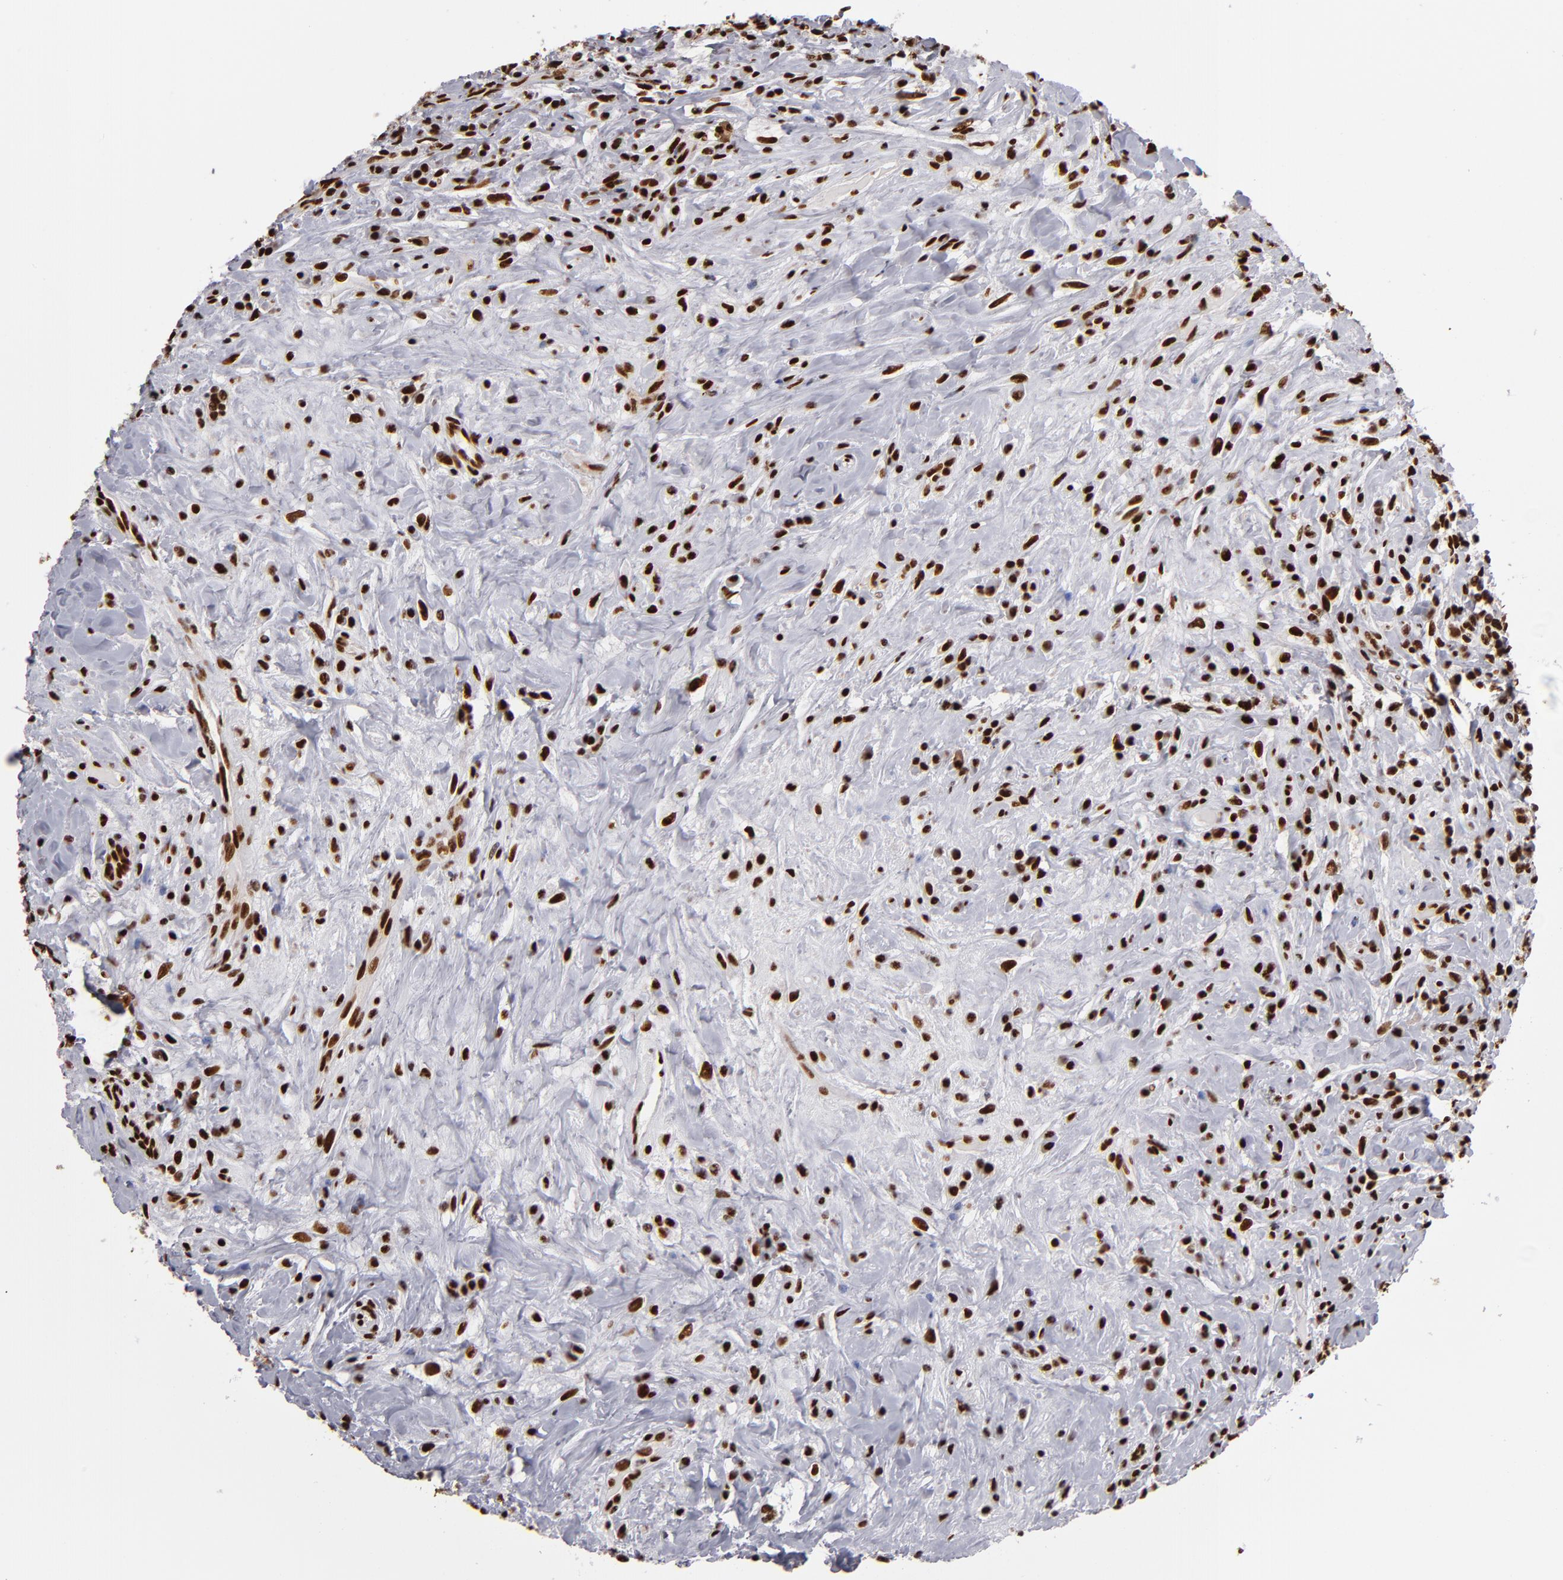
{"staining": {"intensity": "strong", "quantity": ">75%", "location": "nuclear"}, "tissue": "lymphoma", "cell_type": "Tumor cells", "image_type": "cancer", "snomed": [{"axis": "morphology", "description": "Hodgkin's disease, NOS"}, {"axis": "topography", "description": "Lymph node"}], "caption": "Immunohistochemistry (IHC) (DAB) staining of human lymphoma demonstrates strong nuclear protein positivity in approximately >75% of tumor cells. (Brightfield microscopy of DAB IHC at high magnification).", "gene": "MRE11", "patient": {"sex": "female", "age": 25}}